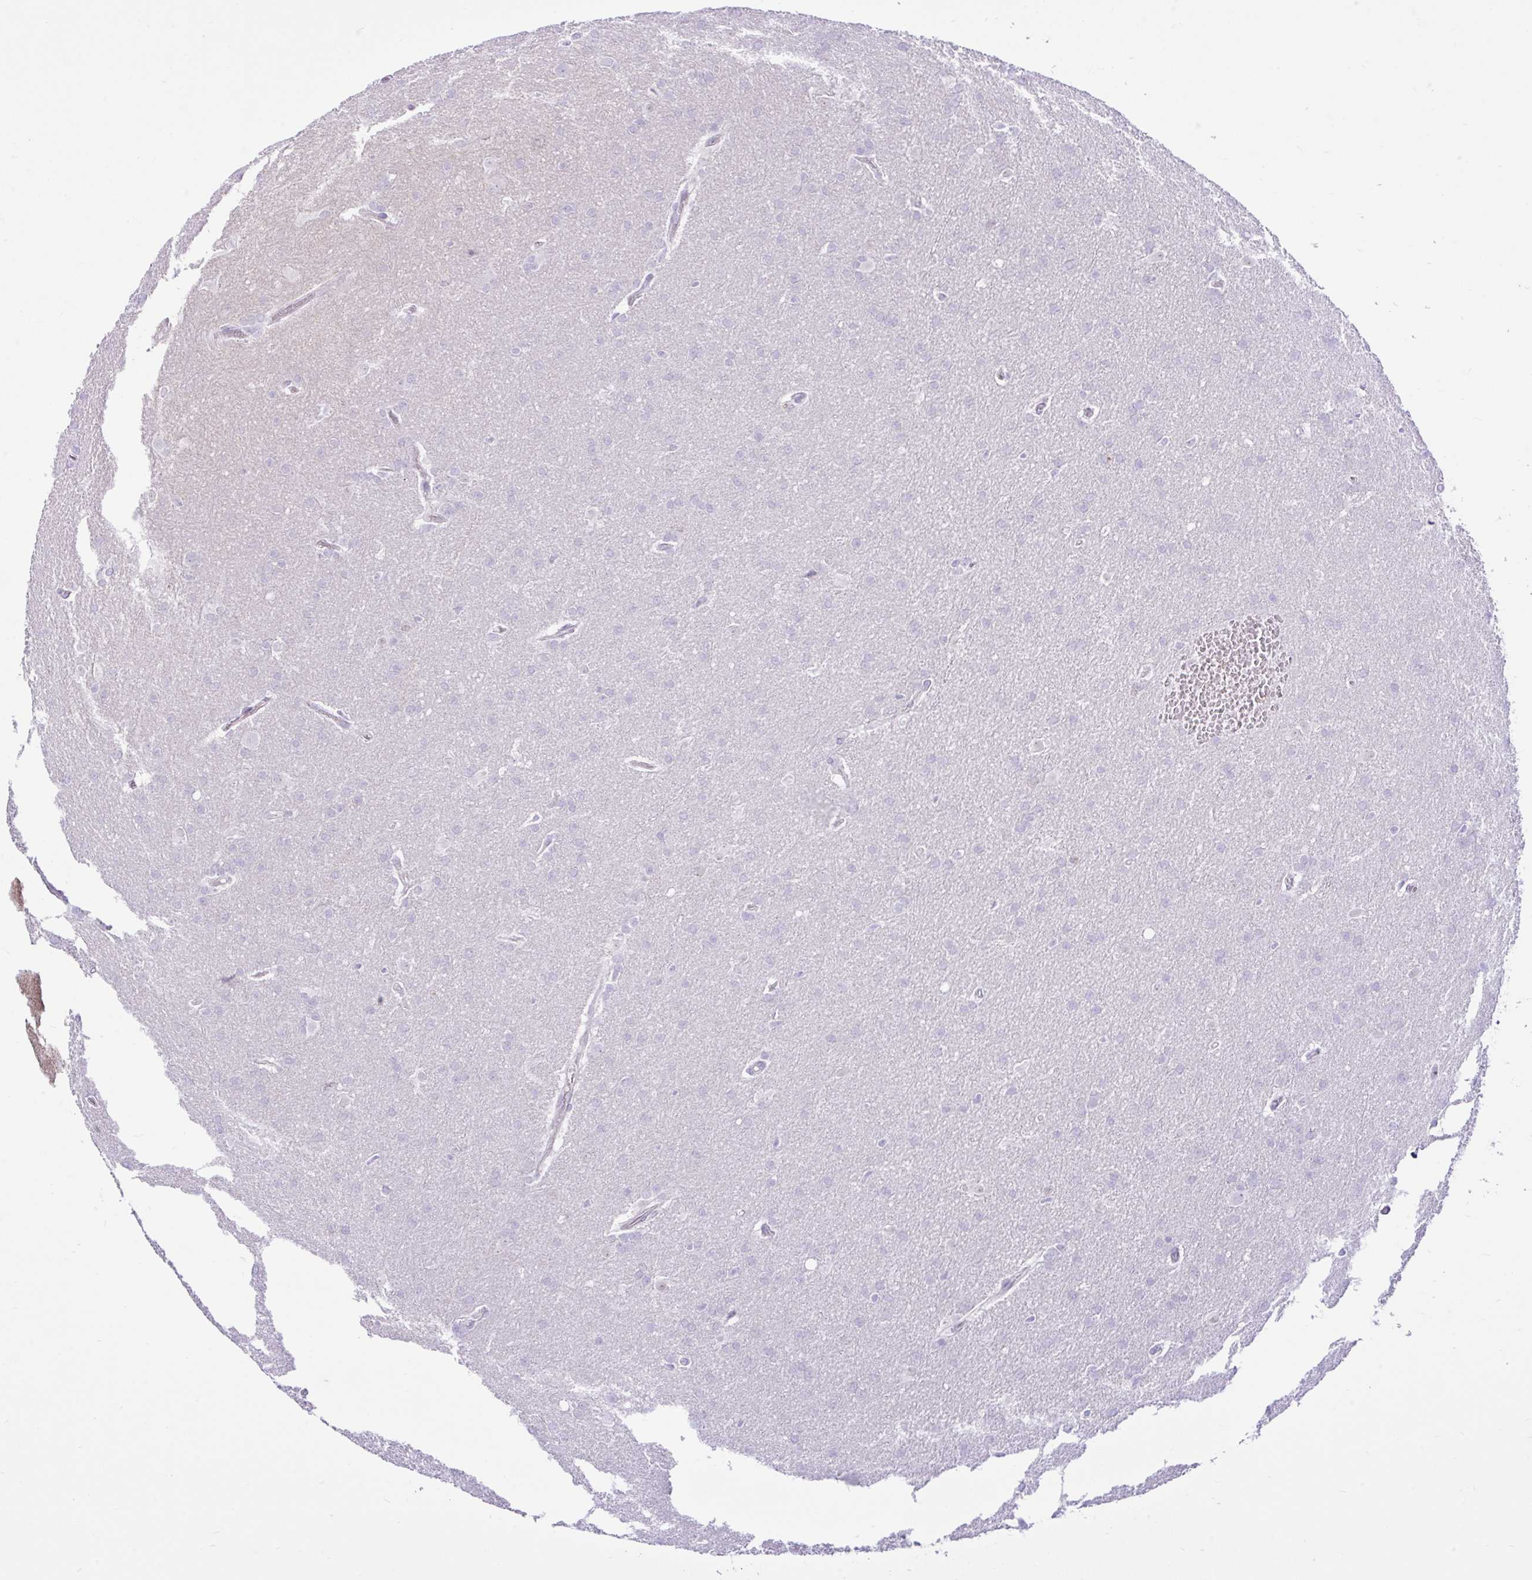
{"staining": {"intensity": "negative", "quantity": "none", "location": "none"}, "tissue": "glioma", "cell_type": "Tumor cells", "image_type": "cancer", "snomed": [{"axis": "morphology", "description": "Glioma, malignant, Low grade"}, {"axis": "topography", "description": "Brain"}], "caption": "Immunohistochemical staining of malignant glioma (low-grade) shows no significant staining in tumor cells. Nuclei are stained in blue.", "gene": "ZNF101", "patient": {"sex": "female", "age": 32}}